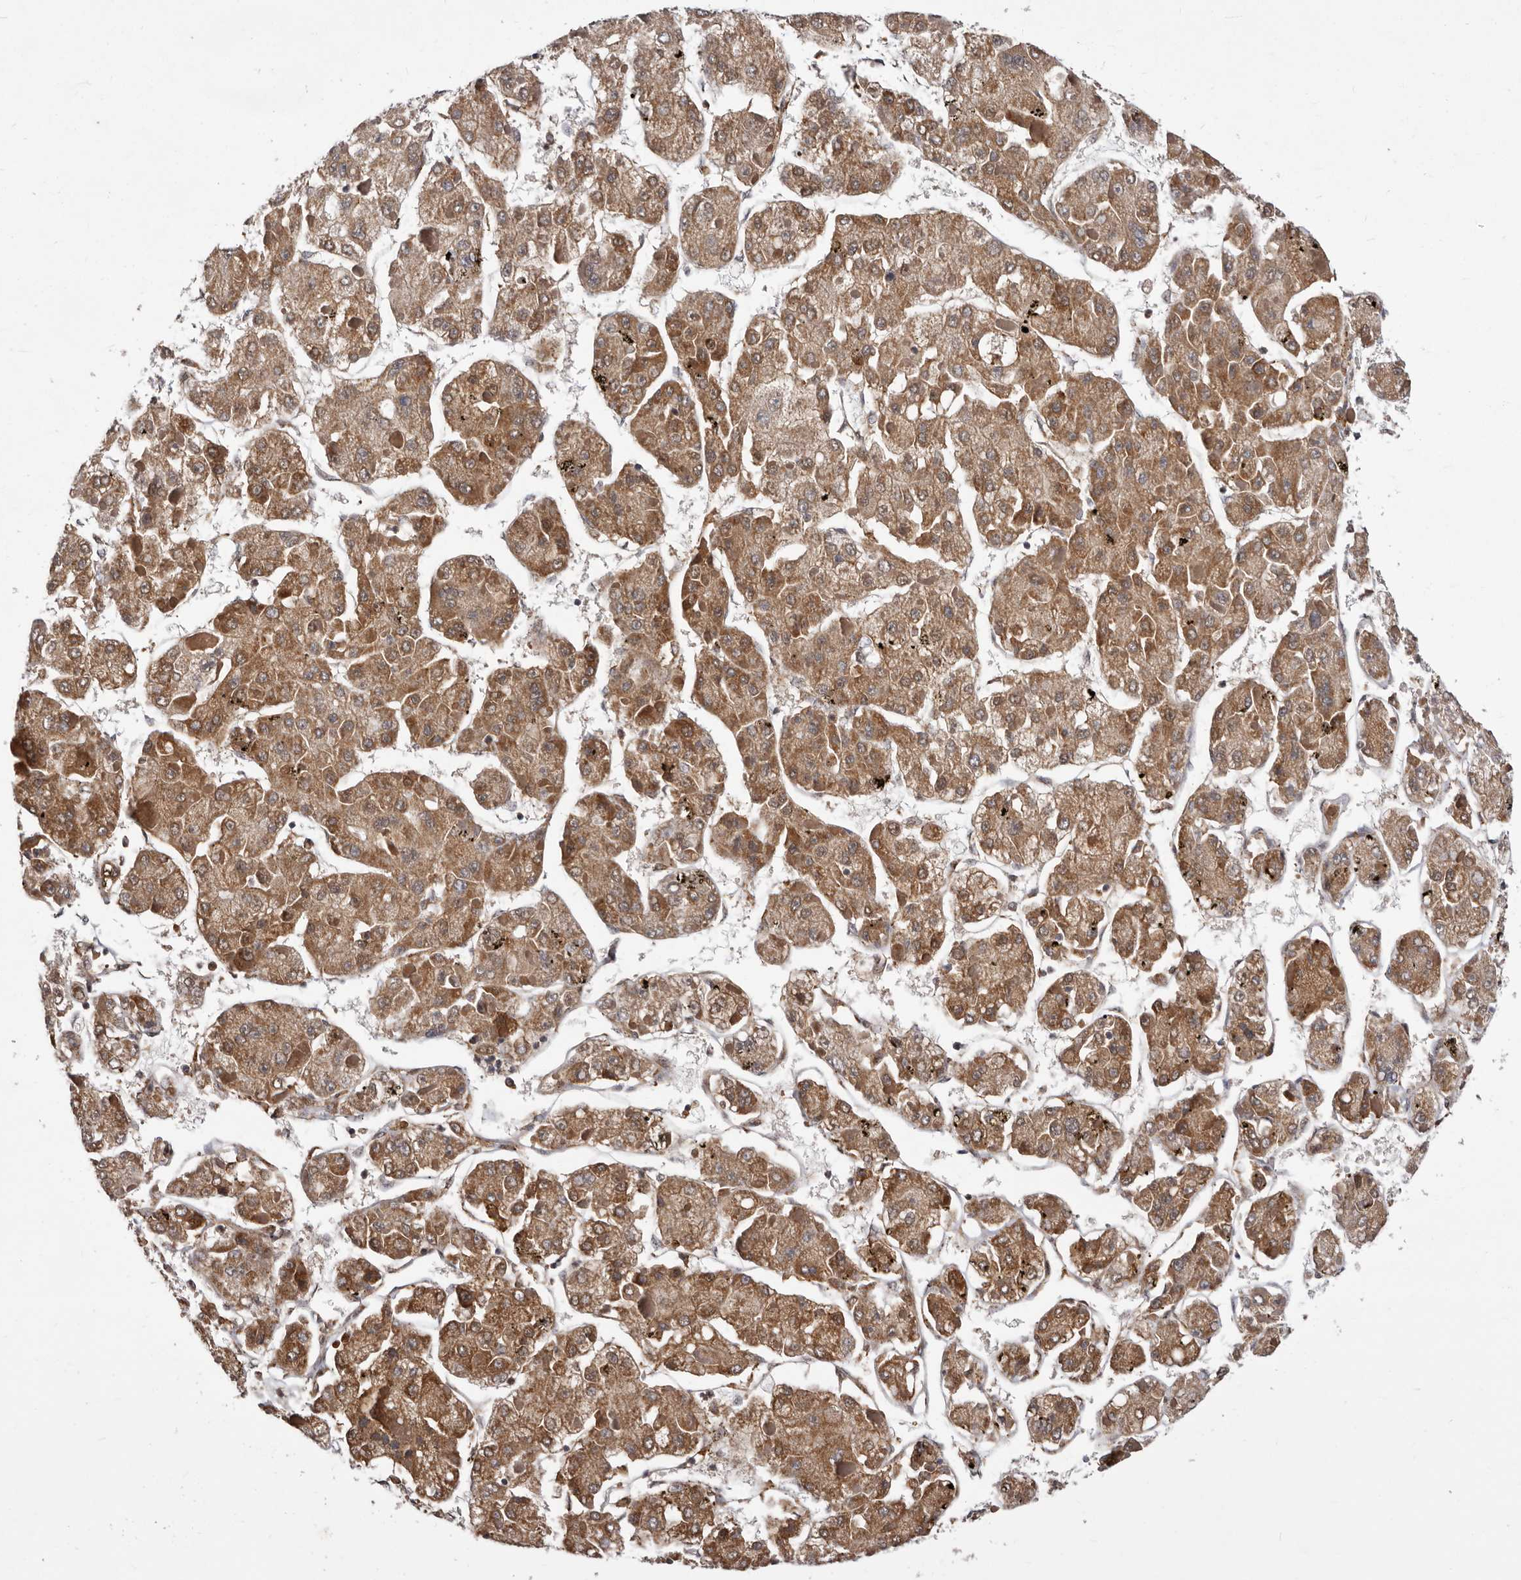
{"staining": {"intensity": "moderate", "quantity": ">75%", "location": "cytoplasmic/membranous"}, "tissue": "liver cancer", "cell_type": "Tumor cells", "image_type": "cancer", "snomed": [{"axis": "morphology", "description": "Carcinoma, Hepatocellular, NOS"}, {"axis": "topography", "description": "Liver"}], "caption": "Immunohistochemistry (IHC) histopathology image of liver hepatocellular carcinoma stained for a protein (brown), which demonstrates medium levels of moderate cytoplasmic/membranous staining in approximately >75% of tumor cells.", "gene": "RRM2B", "patient": {"sex": "female", "age": 73}}